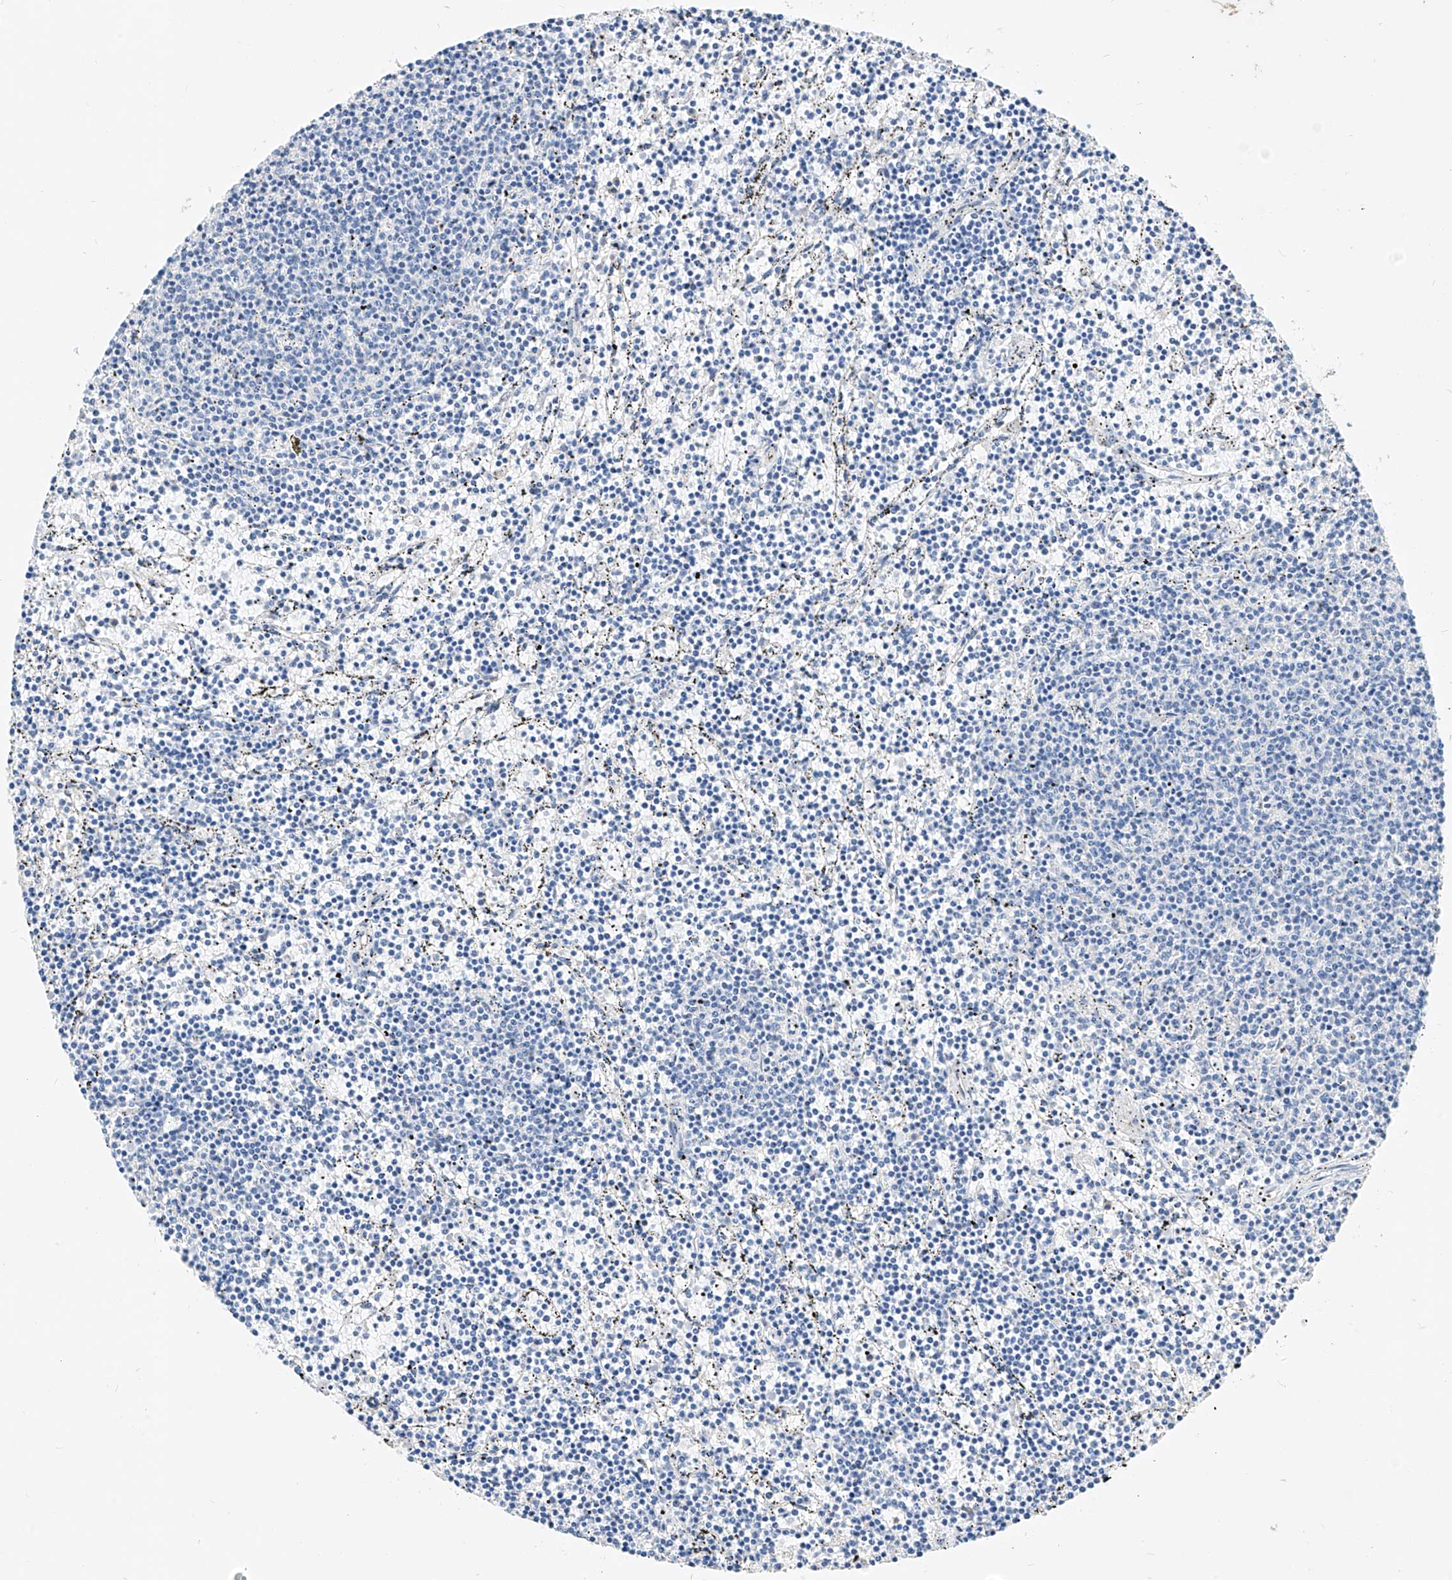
{"staining": {"intensity": "negative", "quantity": "none", "location": "none"}, "tissue": "lymphoma", "cell_type": "Tumor cells", "image_type": "cancer", "snomed": [{"axis": "morphology", "description": "Malignant lymphoma, non-Hodgkin's type, Low grade"}, {"axis": "topography", "description": "Spleen"}], "caption": "Immunohistochemistry (IHC) of lymphoma shows no staining in tumor cells.", "gene": "SCGB2A1", "patient": {"sex": "female", "age": 50}}